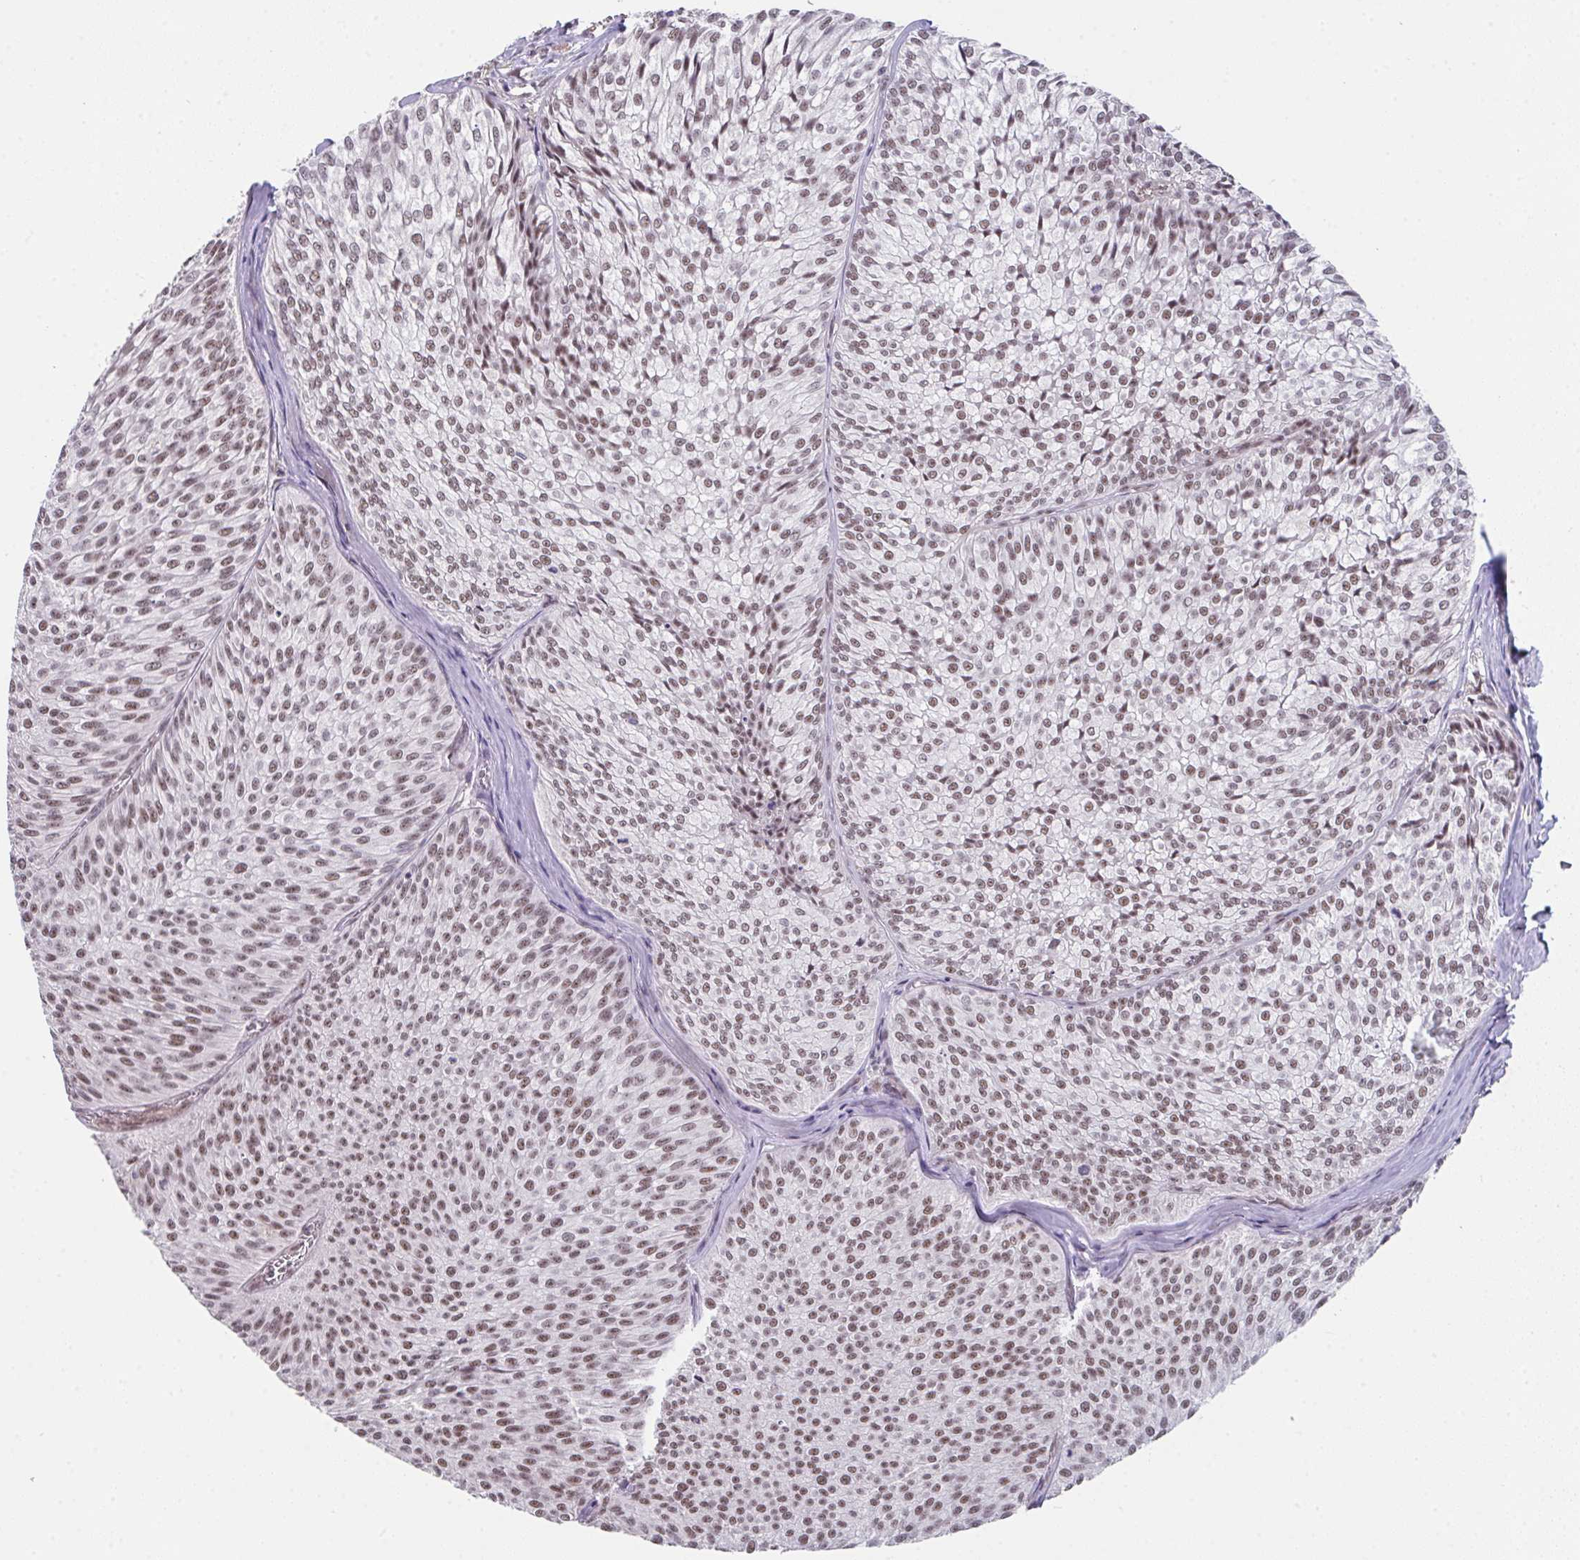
{"staining": {"intensity": "moderate", "quantity": ">75%", "location": "nuclear"}, "tissue": "urothelial cancer", "cell_type": "Tumor cells", "image_type": "cancer", "snomed": [{"axis": "morphology", "description": "Urothelial carcinoma, Low grade"}, {"axis": "topography", "description": "Urinary bladder"}], "caption": "Brown immunohistochemical staining in human urothelial cancer demonstrates moderate nuclear positivity in approximately >75% of tumor cells.", "gene": "RBBP6", "patient": {"sex": "male", "age": 91}}